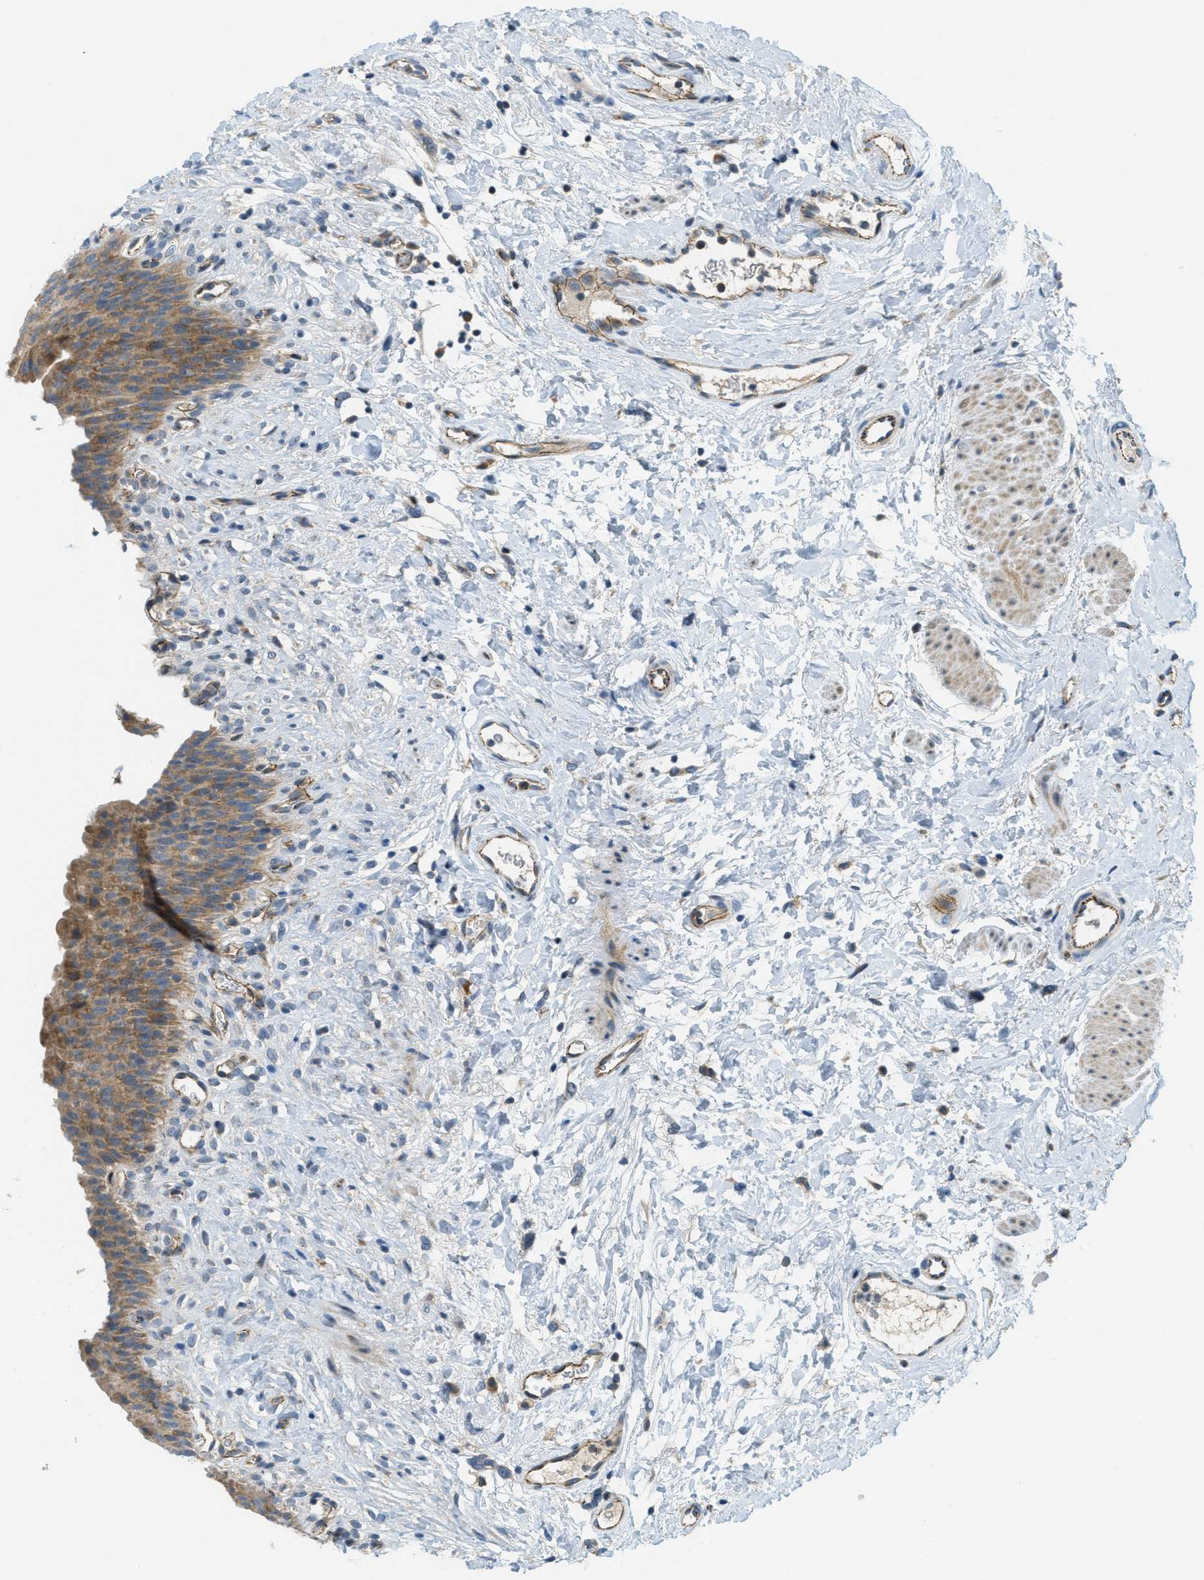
{"staining": {"intensity": "moderate", "quantity": ">75%", "location": "cytoplasmic/membranous"}, "tissue": "urinary bladder", "cell_type": "Urothelial cells", "image_type": "normal", "snomed": [{"axis": "morphology", "description": "Normal tissue, NOS"}, {"axis": "topography", "description": "Urinary bladder"}], "caption": "Normal urinary bladder exhibits moderate cytoplasmic/membranous staining in about >75% of urothelial cells, visualized by immunohistochemistry.", "gene": "JCAD", "patient": {"sex": "female", "age": 79}}